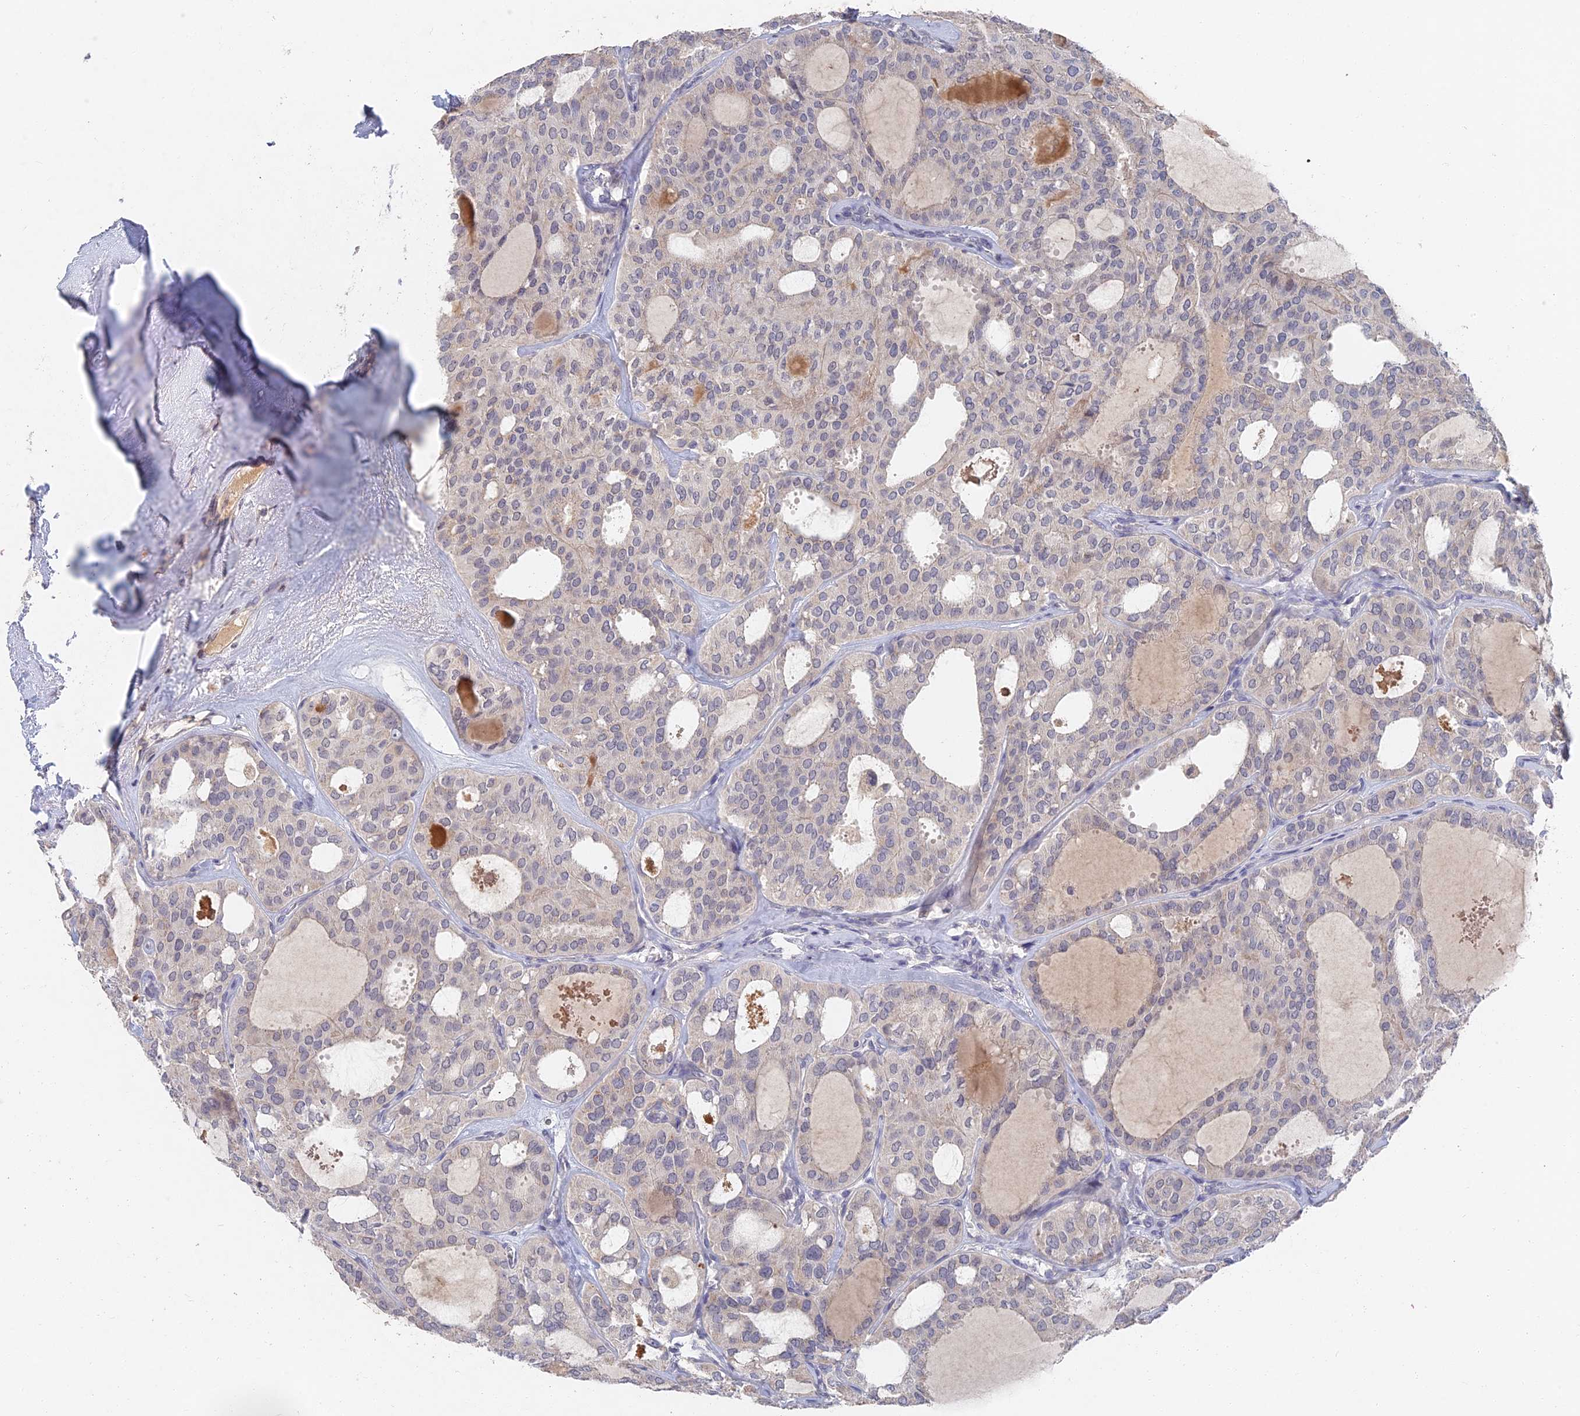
{"staining": {"intensity": "negative", "quantity": "none", "location": "none"}, "tissue": "thyroid cancer", "cell_type": "Tumor cells", "image_type": "cancer", "snomed": [{"axis": "morphology", "description": "Follicular adenoma carcinoma, NOS"}, {"axis": "topography", "description": "Thyroid gland"}], "caption": "A histopathology image of thyroid cancer (follicular adenoma carcinoma) stained for a protein demonstrates no brown staining in tumor cells. Brightfield microscopy of immunohistochemistry (IHC) stained with DAB (brown) and hematoxylin (blue), captured at high magnification.", "gene": "GNA15", "patient": {"sex": "male", "age": 75}}